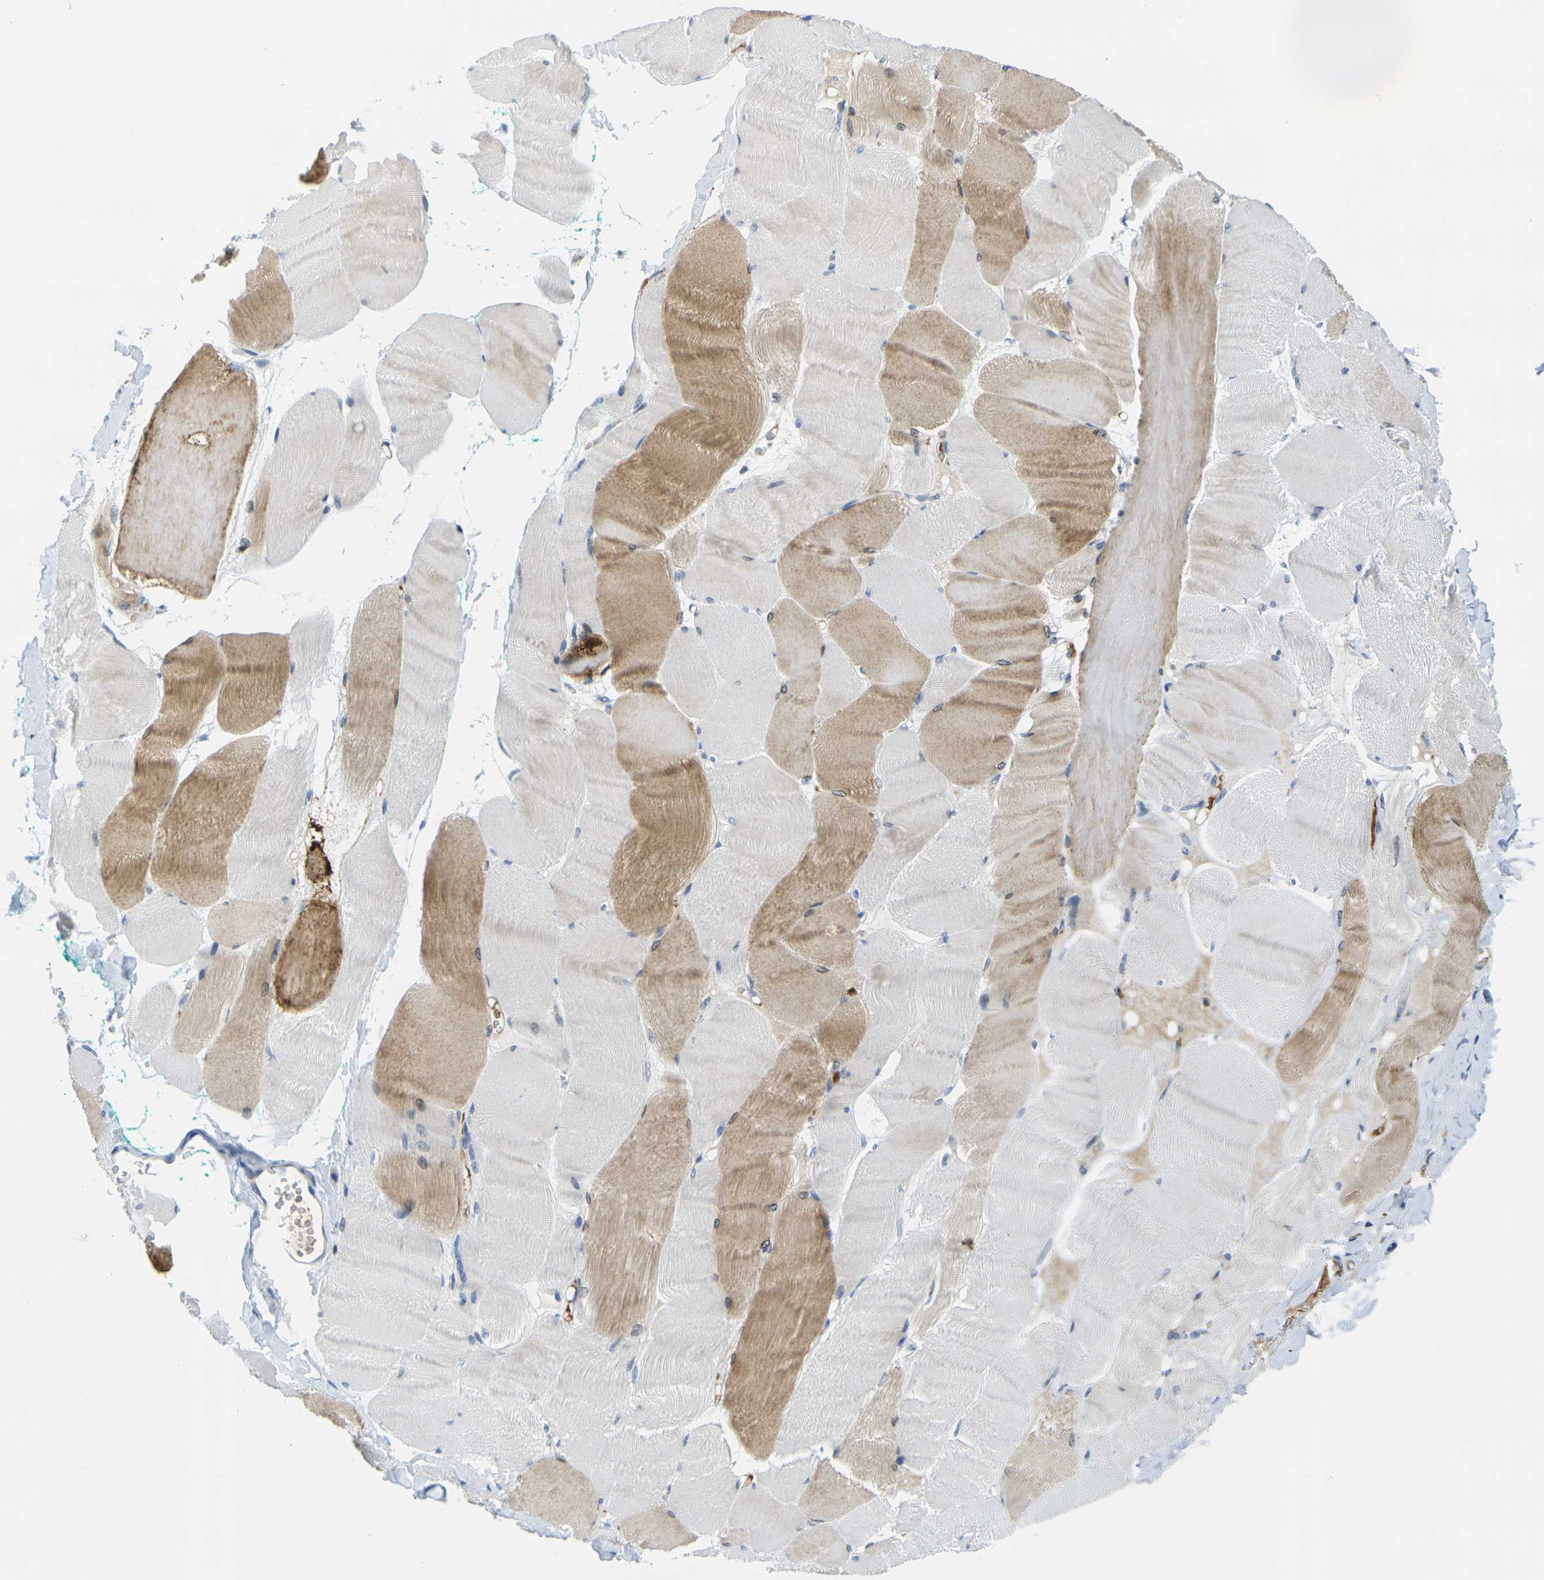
{"staining": {"intensity": "moderate", "quantity": "25%-75%", "location": "cytoplasmic/membranous"}, "tissue": "skeletal muscle", "cell_type": "Myocytes", "image_type": "normal", "snomed": [{"axis": "morphology", "description": "Normal tissue, NOS"}, {"axis": "morphology", "description": "Squamous cell carcinoma, NOS"}, {"axis": "topography", "description": "Skeletal muscle"}], "caption": "Human skeletal muscle stained for a protein (brown) exhibits moderate cytoplasmic/membranous positive expression in about 25%-75% of myocytes.", "gene": "CD3D", "patient": {"sex": "male", "age": 51}}